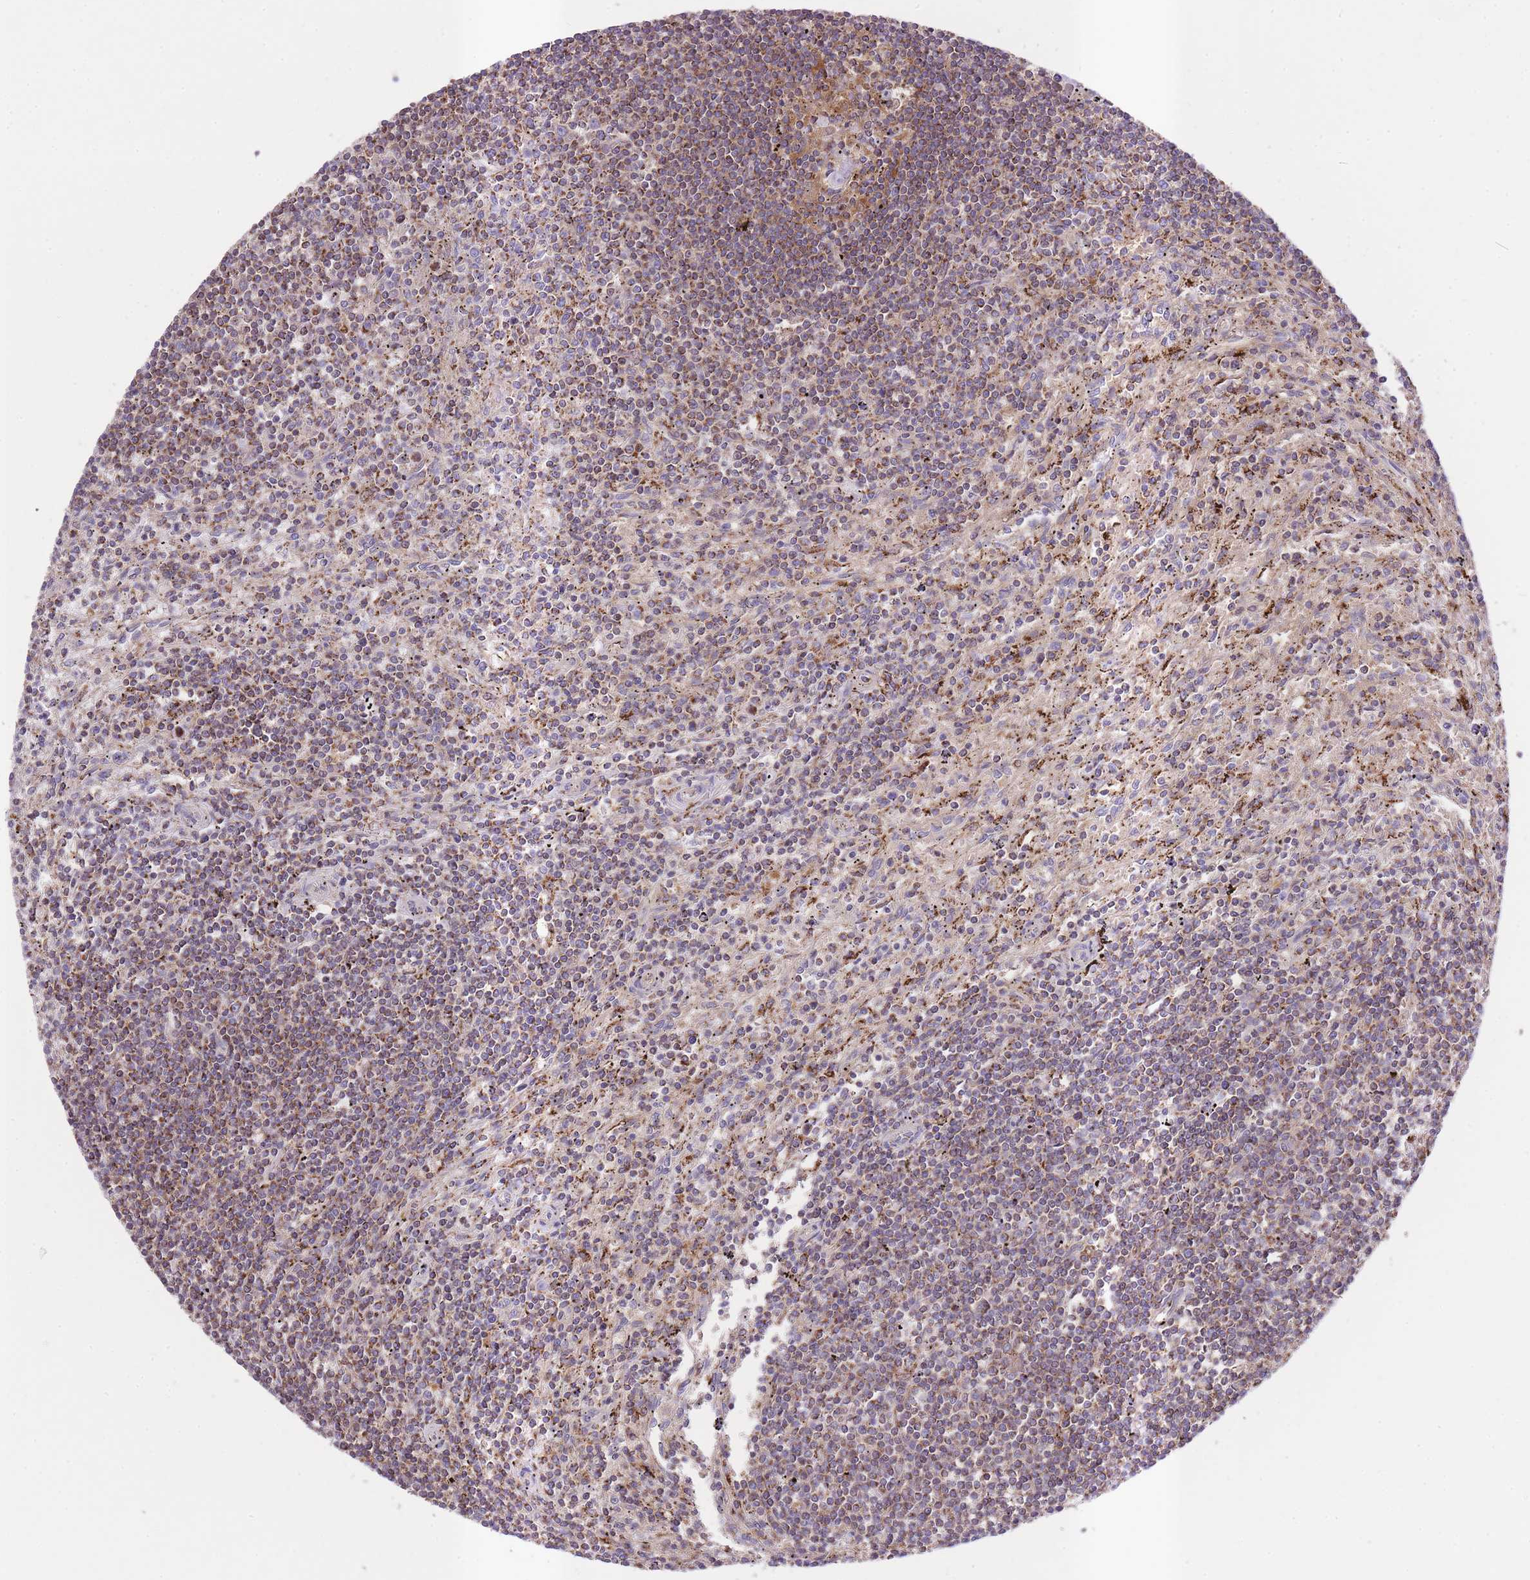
{"staining": {"intensity": "moderate", "quantity": "25%-75%", "location": "cytoplasmic/membranous"}, "tissue": "lymphoma", "cell_type": "Tumor cells", "image_type": "cancer", "snomed": [{"axis": "morphology", "description": "Malignant lymphoma, non-Hodgkin's type, Low grade"}, {"axis": "topography", "description": "Spleen"}], "caption": "Protein expression analysis of human malignant lymphoma, non-Hodgkin's type (low-grade) reveals moderate cytoplasmic/membranous staining in about 25%-75% of tumor cells.", "gene": "ST3GAL3", "patient": {"sex": "male", "age": 76}}